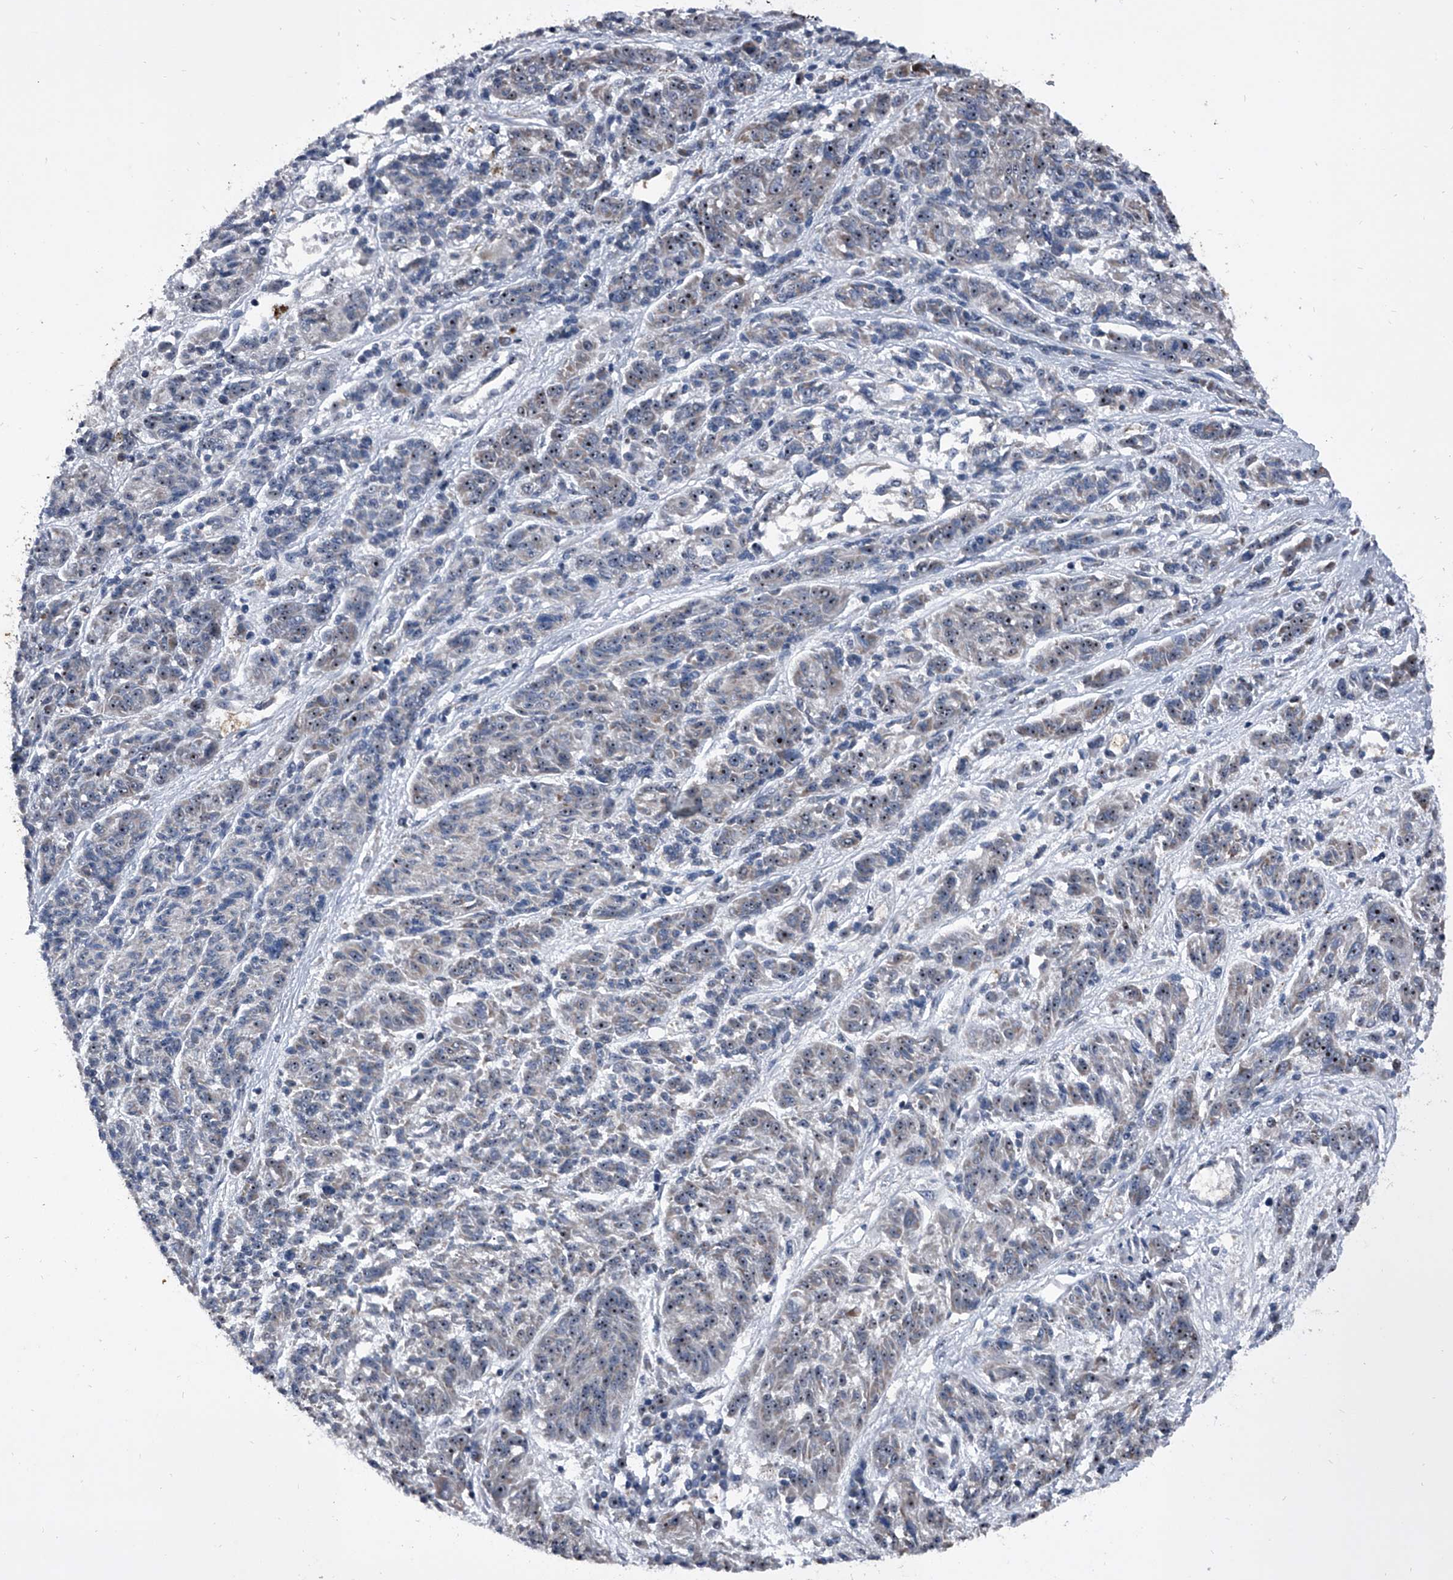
{"staining": {"intensity": "moderate", "quantity": "25%-75%", "location": "nuclear"}, "tissue": "melanoma", "cell_type": "Tumor cells", "image_type": "cancer", "snomed": [{"axis": "morphology", "description": "Malignant melanoma, NOS"}, {"axis": "topography", "description": "Skin"}], "caption": "Human malignant melanoma stained with a brown dye shows moderate nuclear positive staining in about 25%-75% of tumor cells.", "gene": "CEP85L", "patient": {"sex": "male", "age": 53}}